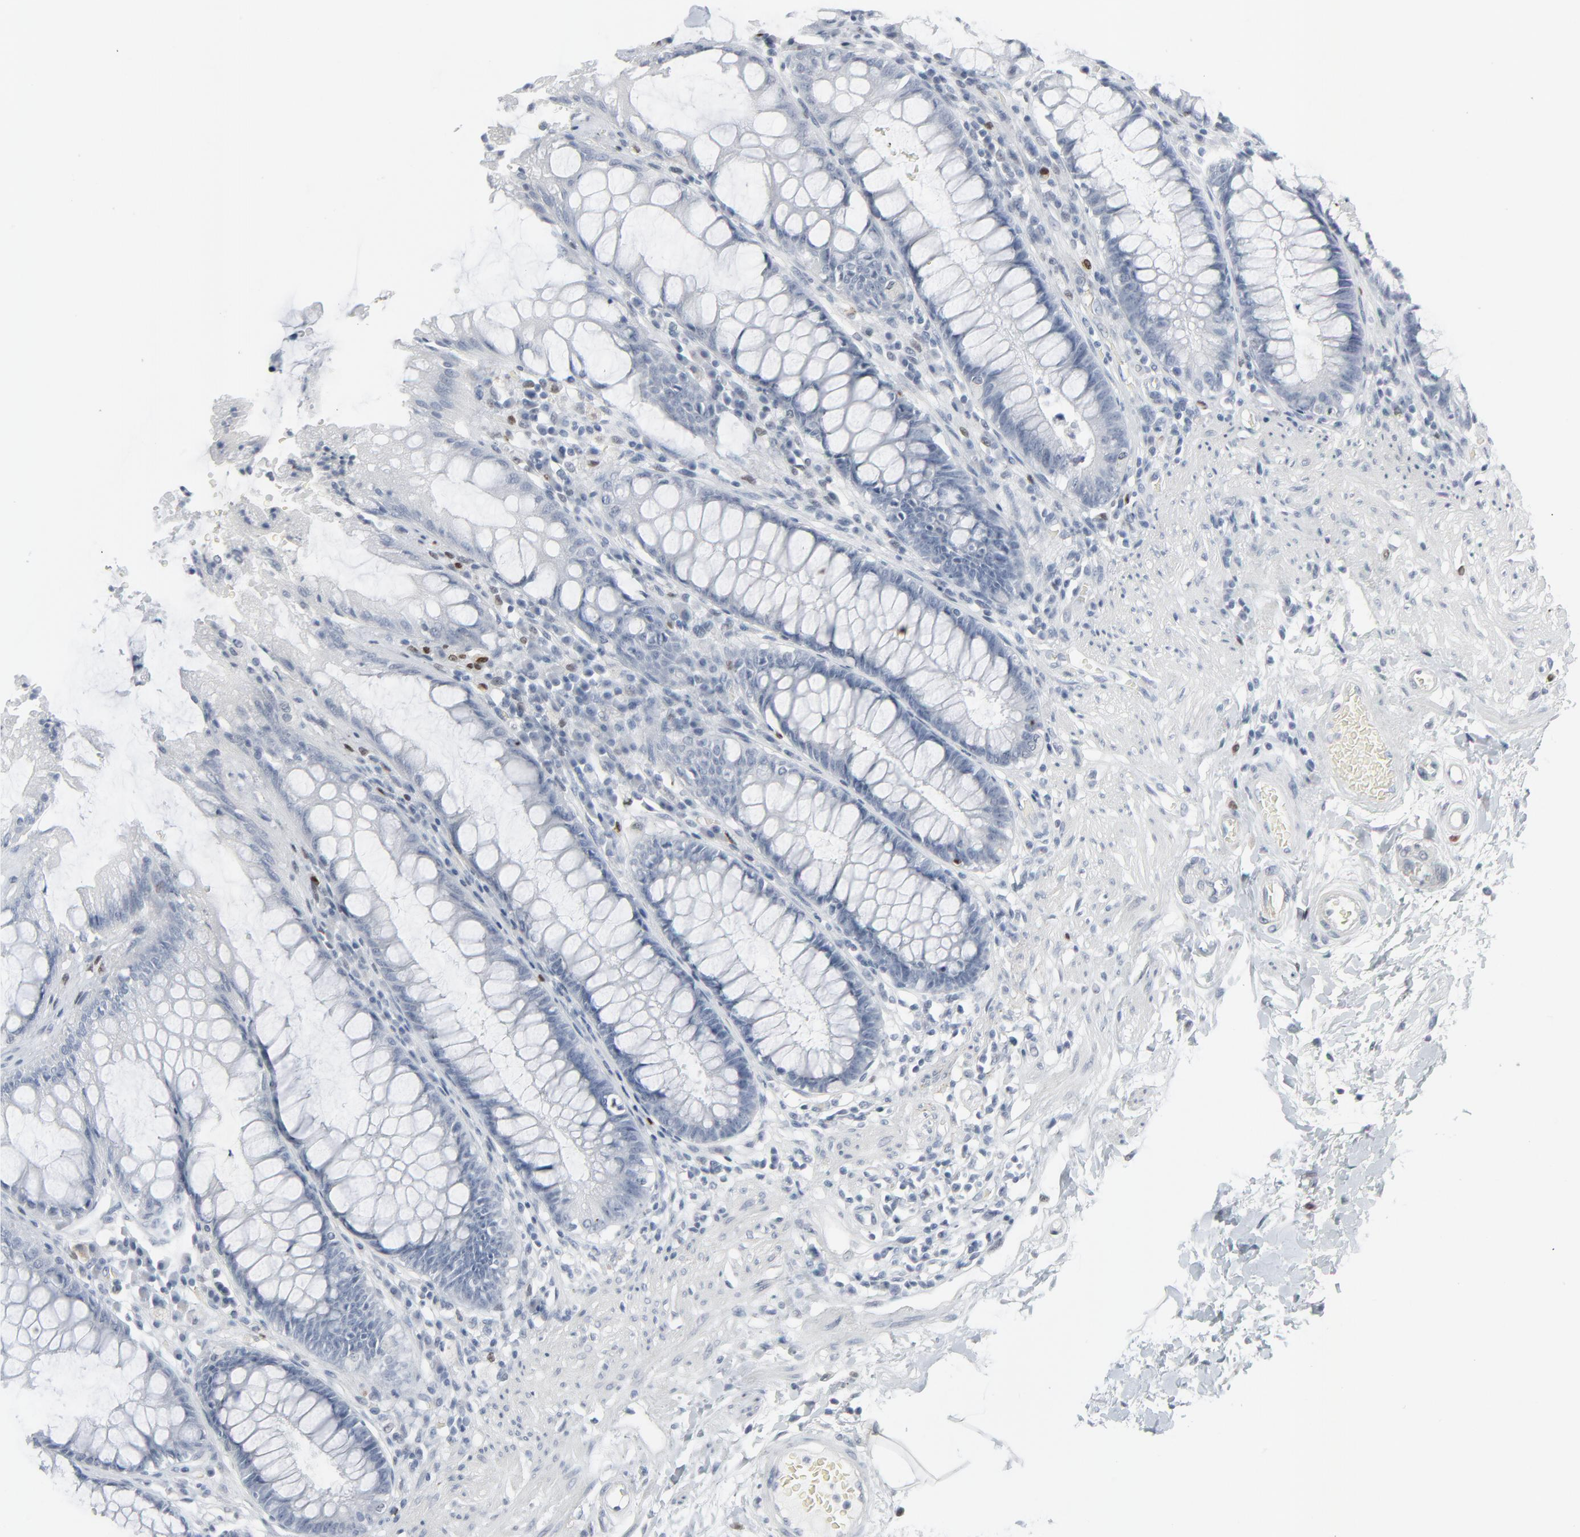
{"staining": {"intensity": "negative", "quantity": "none", "location": "none"}, "tissue": "rectum", "cell_type": "Glandular cells", "image_type": "normal", "snomed": [{"axis": "morphology", "description": "Normal tissue, NOS"}, {"axis": "topography", "description": "Rectum"}], "caption": "Glandular cells show no significant protein staining in benign rectum.", "gene": "MITF", "patient": {"sex": "female", "age": 66}}